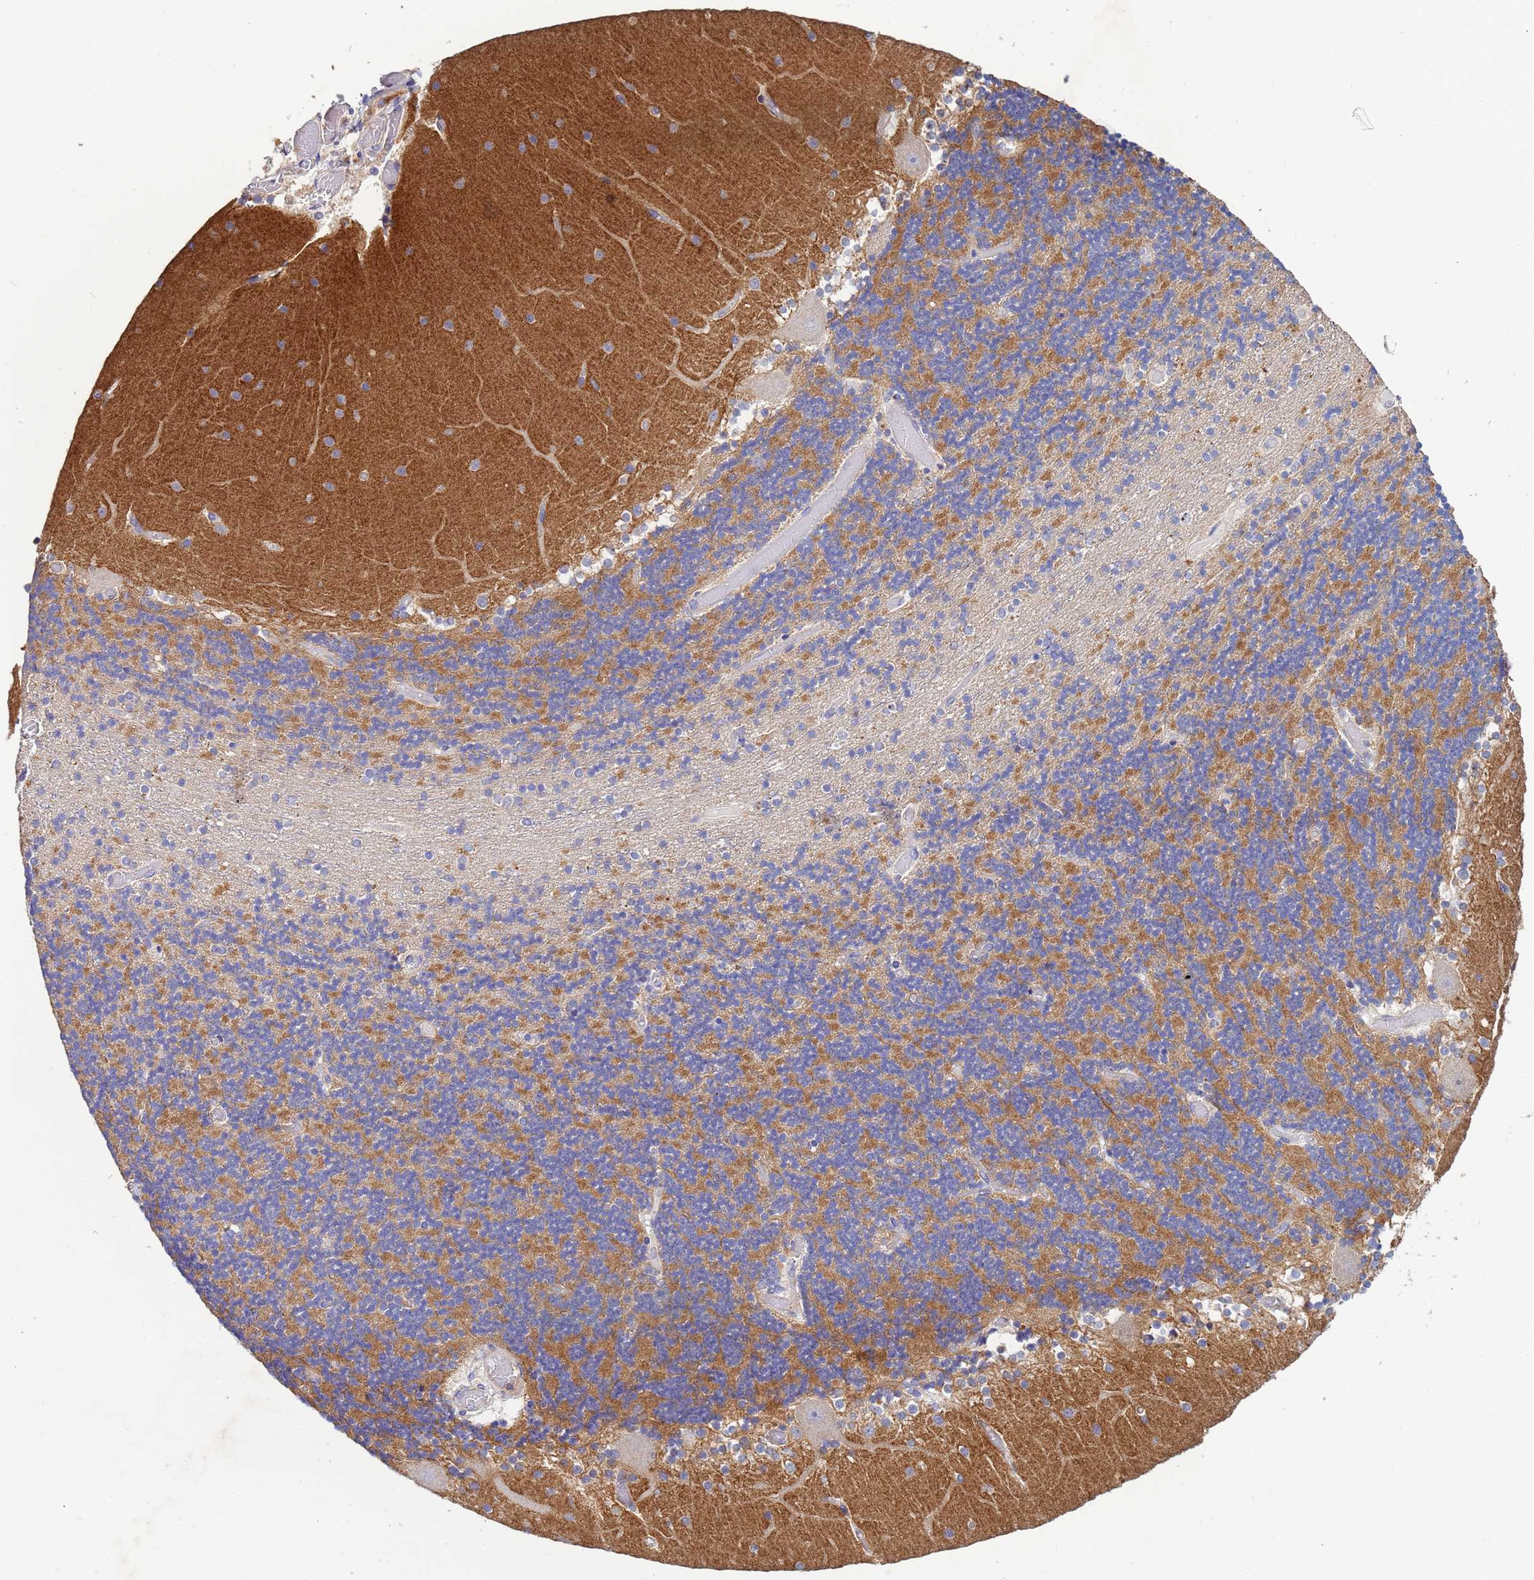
{"staining": {"intensity": "moderate", "quantity": "25%-75%", "location": "cytoplasmic/membranous"}, "tissue": "cerebellum", "cell_type": "Cells in granular layer", "image_type": "normal", "snomed": [{"axis": "morphology", "description": "Normal tissue, NOS"}, {"axis": "topography", "description": "Cerebellum"}], "caption": "An image of human cerebellum stained for a protein displays moderate cytoplasmic/membranous brown staining in cells in granular layer. (IHC, brightfield microscopy, high magnification).", "gene": "CDC34", "patient": {"sex": "female", "age": 28}}